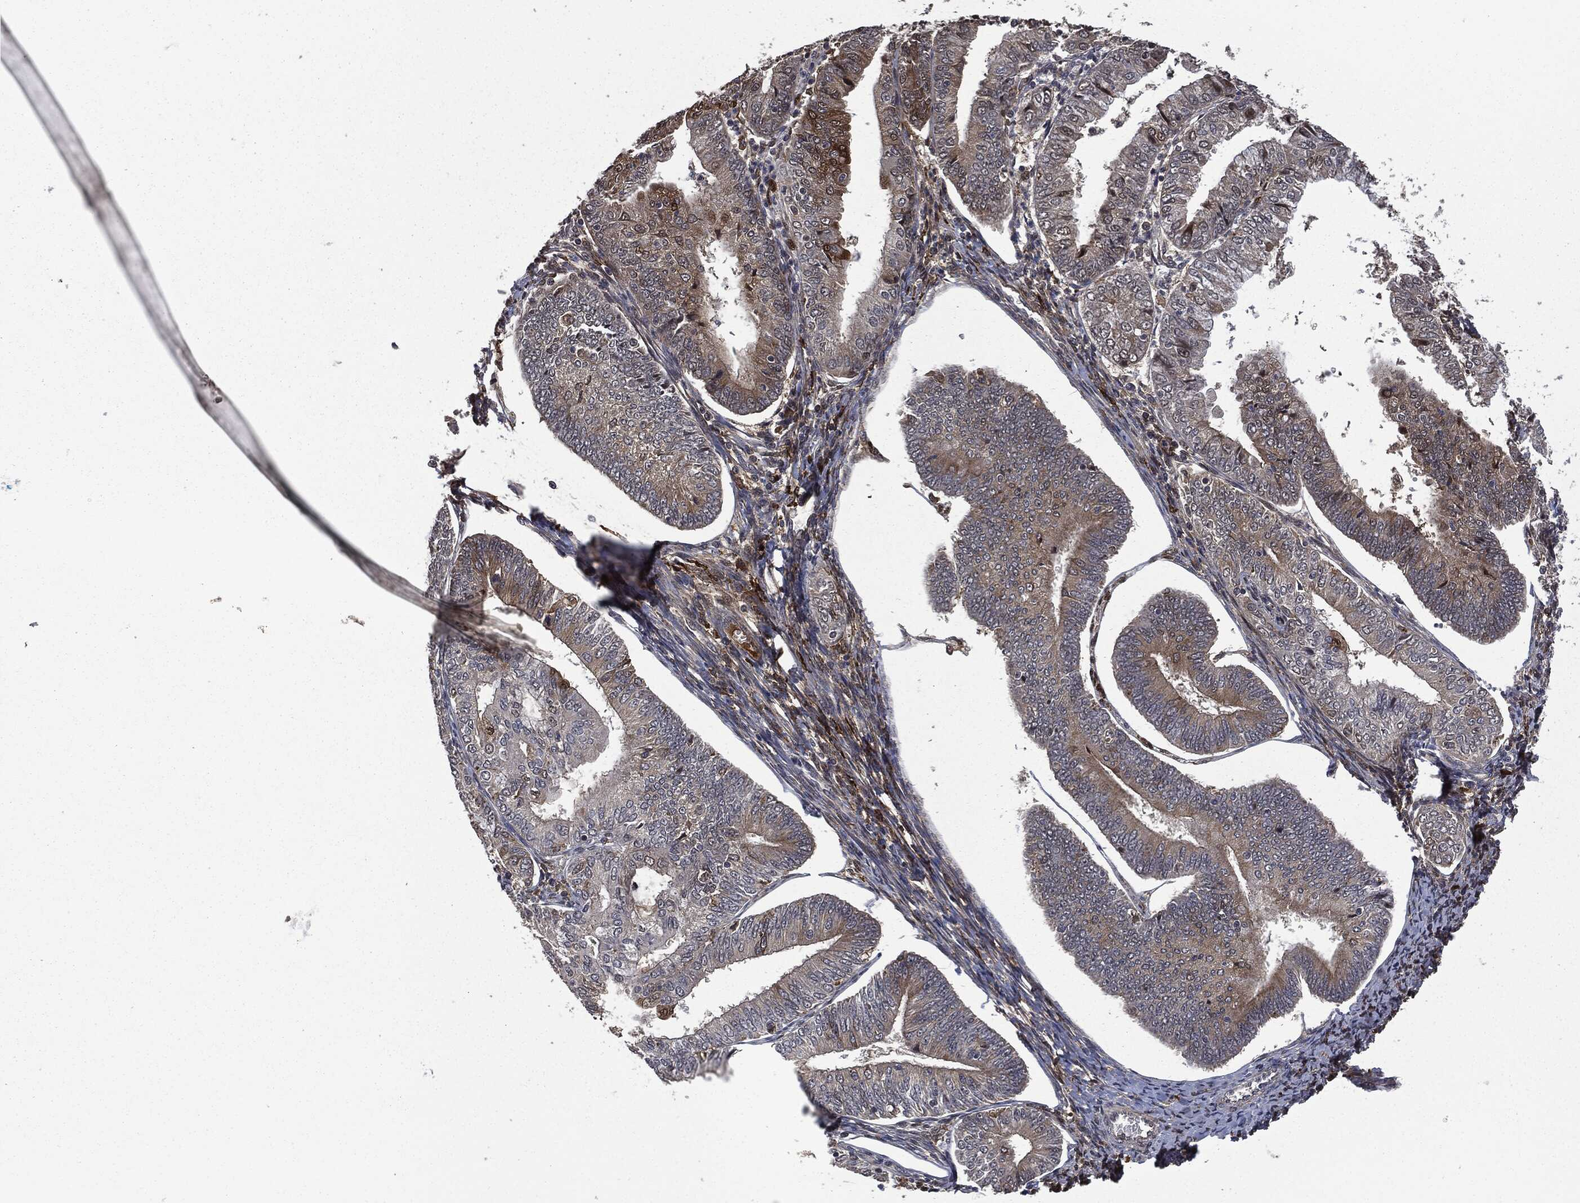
{"staining": {"intensity": "moderate", "quantity": "<25%", "location": "cytoplasmic/membranous"}, "tissue": "endometrial cancer", "cell_type": "Tumor cells", "image_type": "cancer", "snomed": [{"axis": "morphology", "description": "Adenocarcinoma, NOS"}, {"axis": "topography", "description": "Endometrium"}], "caption": "IHC photomicrograph of endometrial adenocarcinoma stained for a protein (brown), which shows low levels of moderate cytoplasmic/membranous positivity in about <25% of tumor cells.", "gene": "CRABP2", "patient": {"sex": "female", "age": 56}}